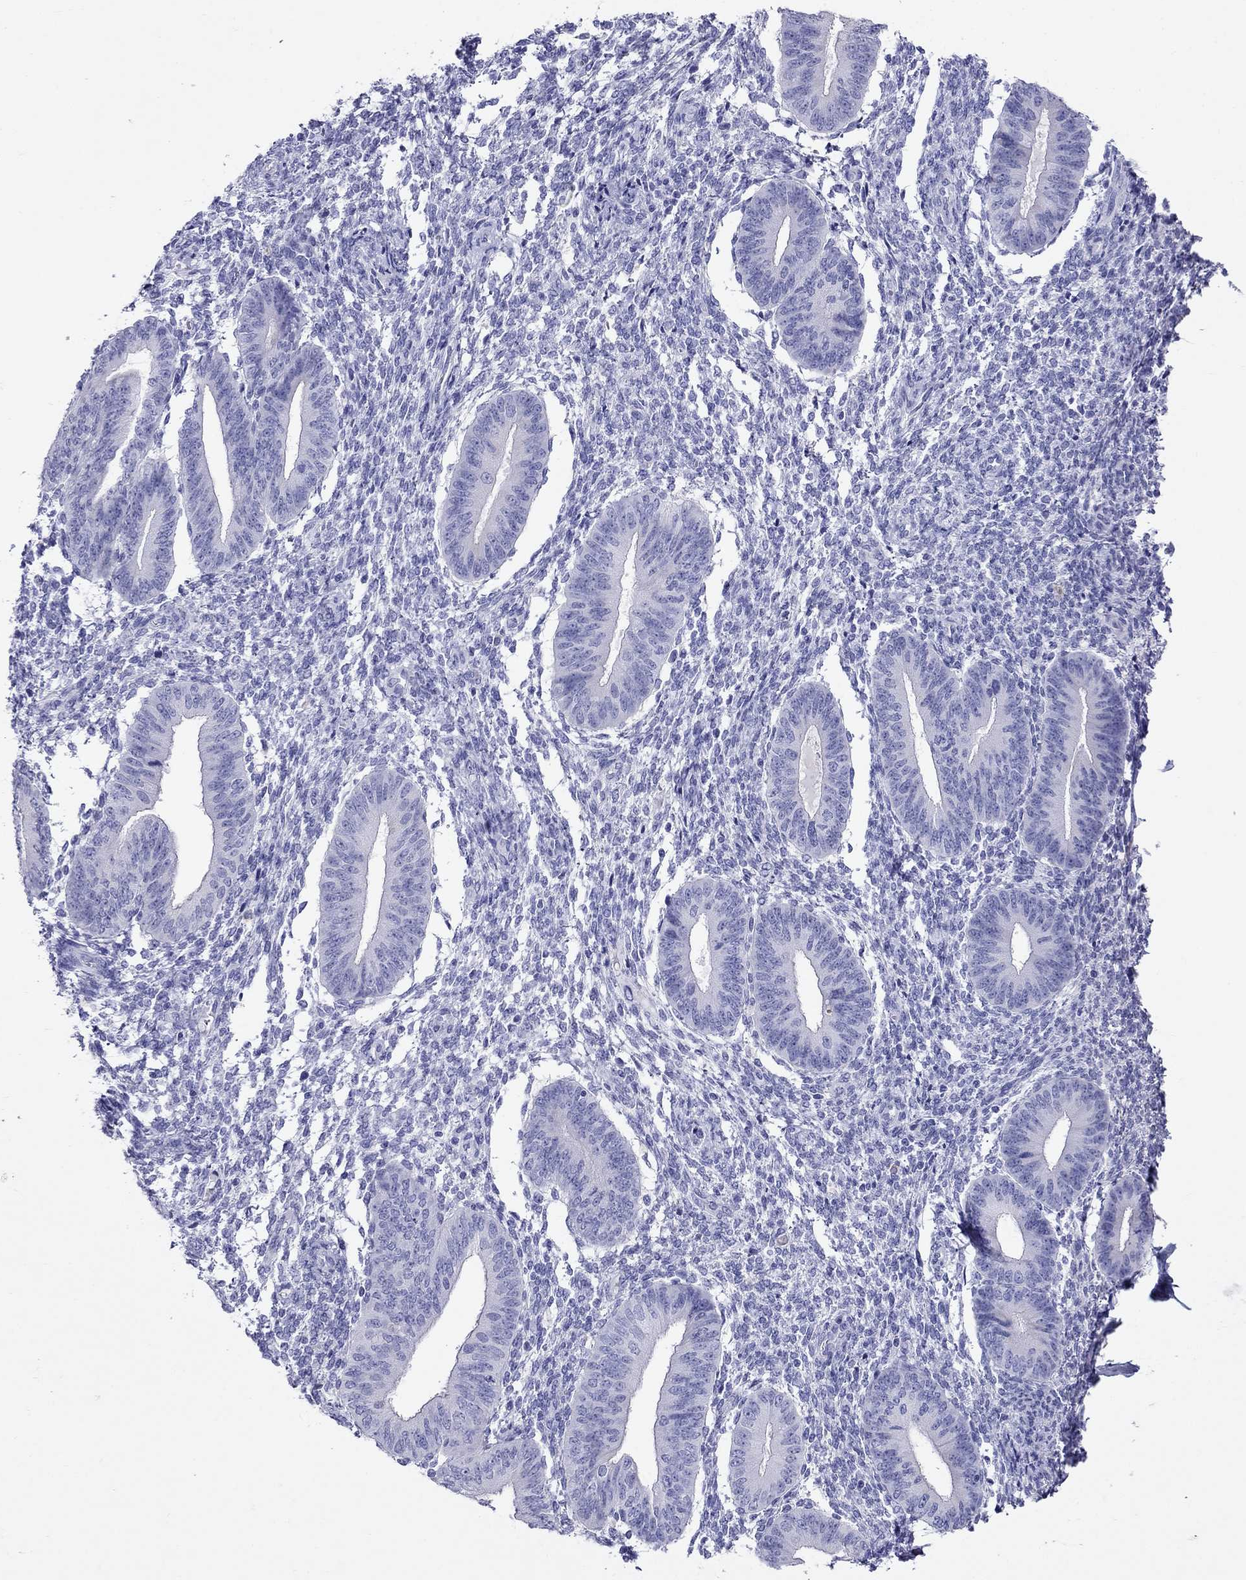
{"staining": {"intensity": "negative", "quantity": "none", "location": "none"}, "tissue": "endometrium", "cell_type": "Cells in endometrial stroma", "image_type": "normal", "snomed": [{"axis": "morphology", "description": "Normal tissue, NOS"}, {"axis": "topography", "description": "Endometrium"}], "caption": "High power microscopy micrograph of an immunohistochemistry micrograph of benign endometrium, revealing no significant expression in cells in endometrial stroma.", "gene": "MC5R", "patient": {"sex": "female", "age": 47}}